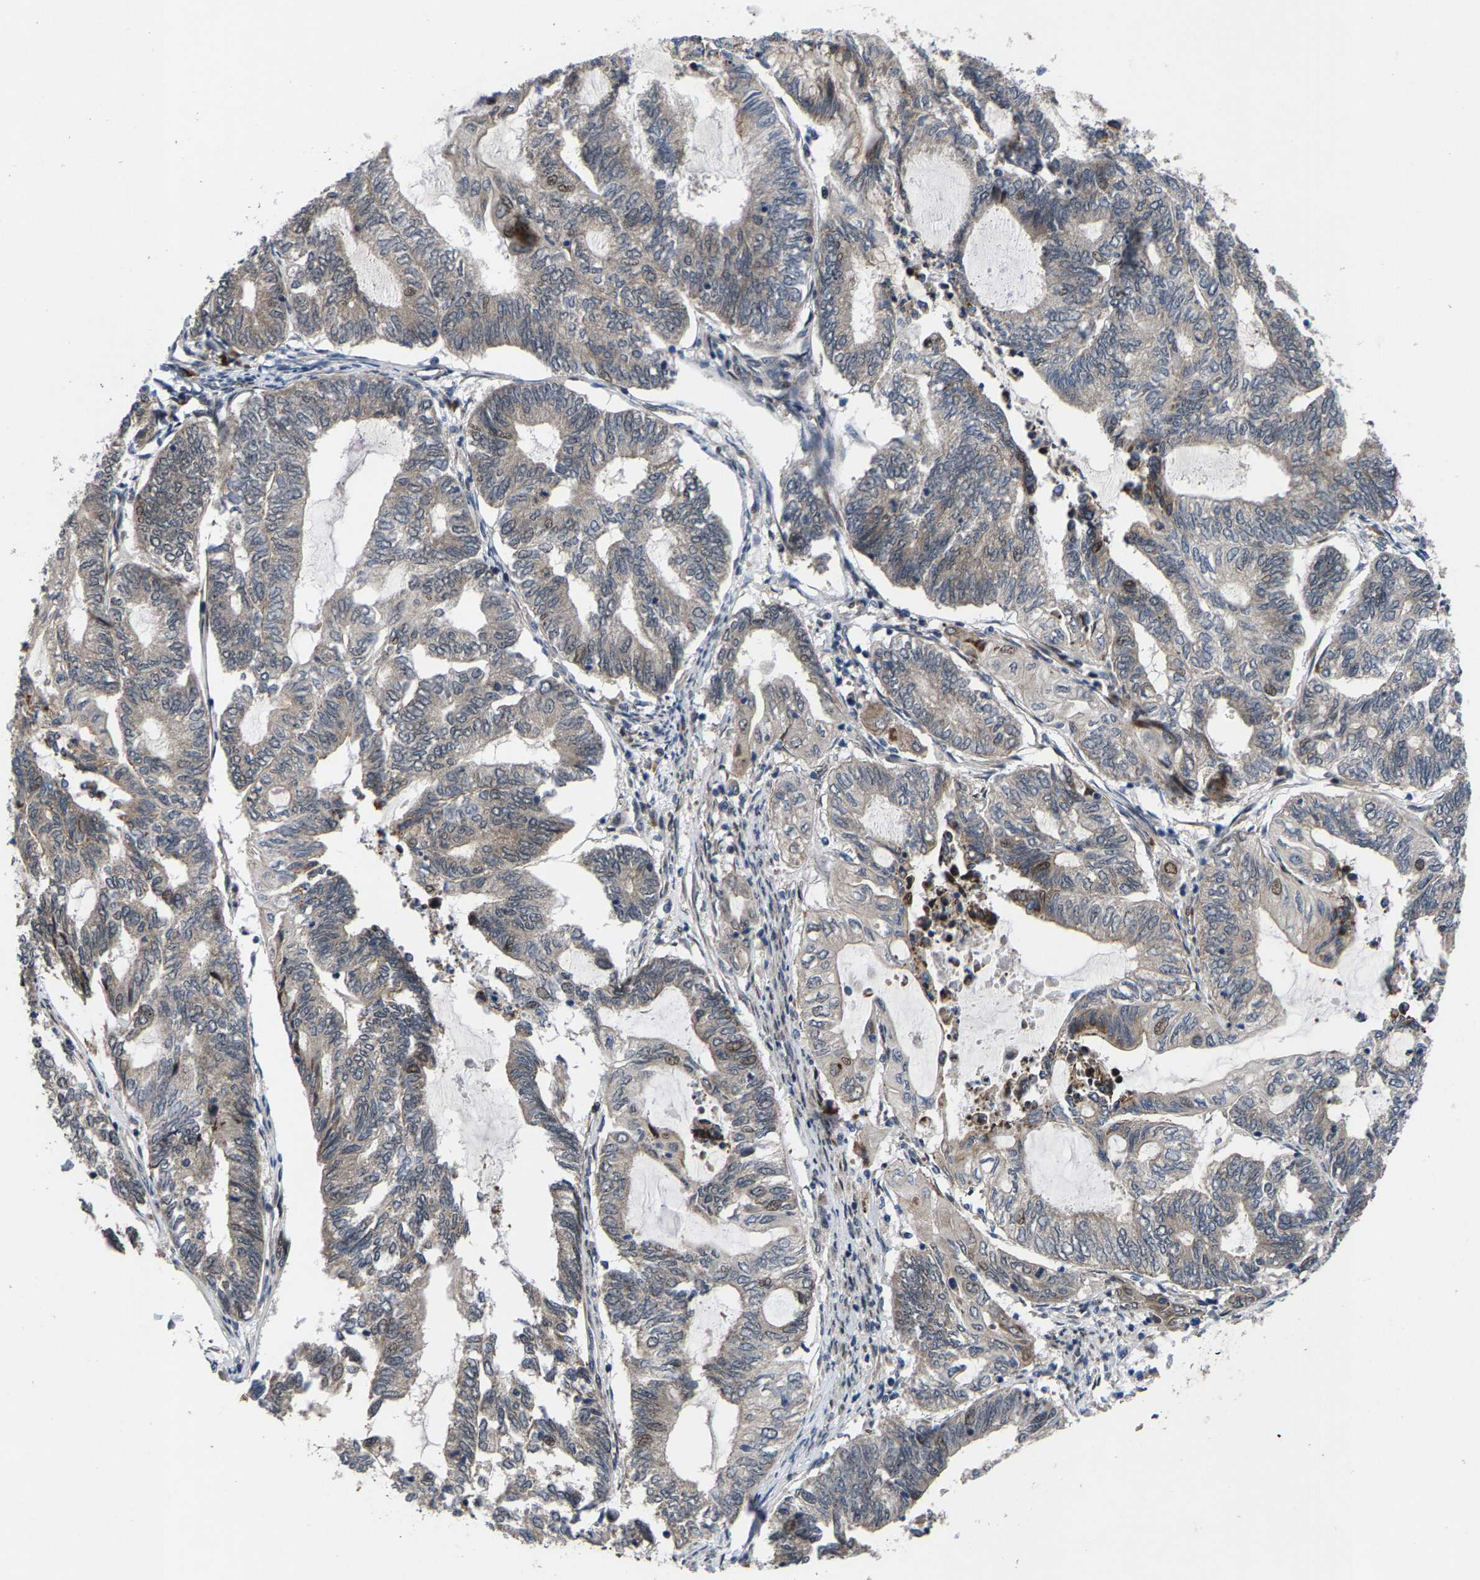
{"staining": {"intensity": "weak", "quantity": "<25%", "location": "cytoplasmic/membranous"}, "tissue": "endometrial cancer", "cell_type": "Tumor cells", "image_type": "cancer", "snomed": [{"axis": "morphology", "description": "Adenocarcinoma, NOS"}, {"axis": "topography", "description": "Uterus"}, {"axis": "topography", "description": "Endometrium"}], "caption": "High magnification brightfield microscopy of endometrial adenocarcinoma stained with DAB (3,3'-diaminobenzidine) (brown) and counterstained with hematoxylin (blue): tumor cells show no significant positivity. (Immunohistochemistry (ihc), brightfield microscopy, high magnification).", "gene": "HAUS6", "patient": {"sex": "female", "age": 70}}